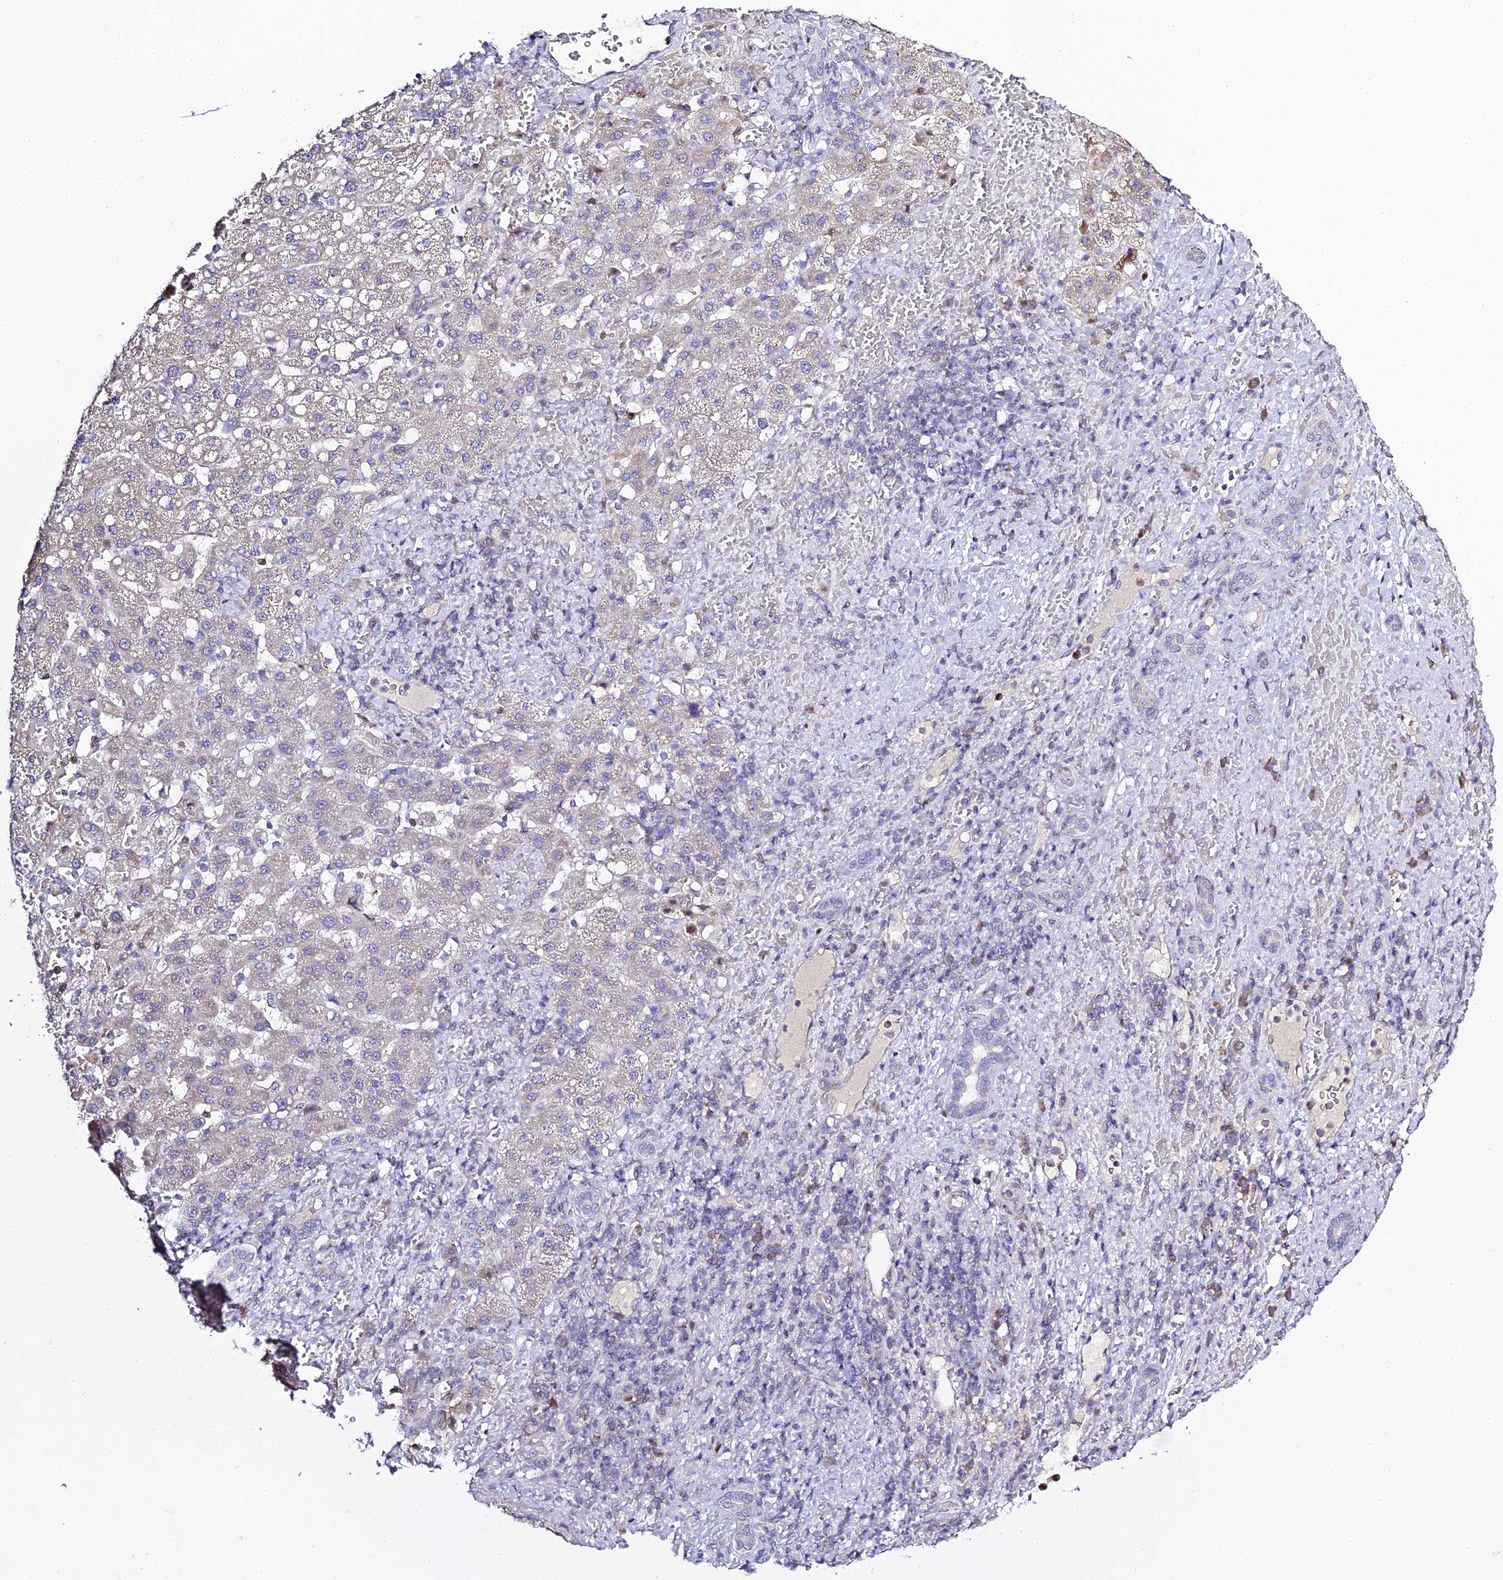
{"staining": {"intensity": "weak", "quantity": "<25%", "location": "cytoplasmic/membranous"}, "tissue": "liver cancer", "cell_type": "Tumor cells", "image_type": "cancer", "snomed": [{"axis": "morphology", "description": "Normal tissue, NOS"}, {"axis": "morphology", "description": "Carcinoma, Hepatocellular, NOS"}, {"axis": "topography", "description": "Liver"}], "caption": "An IHC histopathology image of liver cancer is shown. There is no staining in tumor cells of liver cancer.", "gene": "SERP1", "patient": {"sex": "male", "age": 57}}